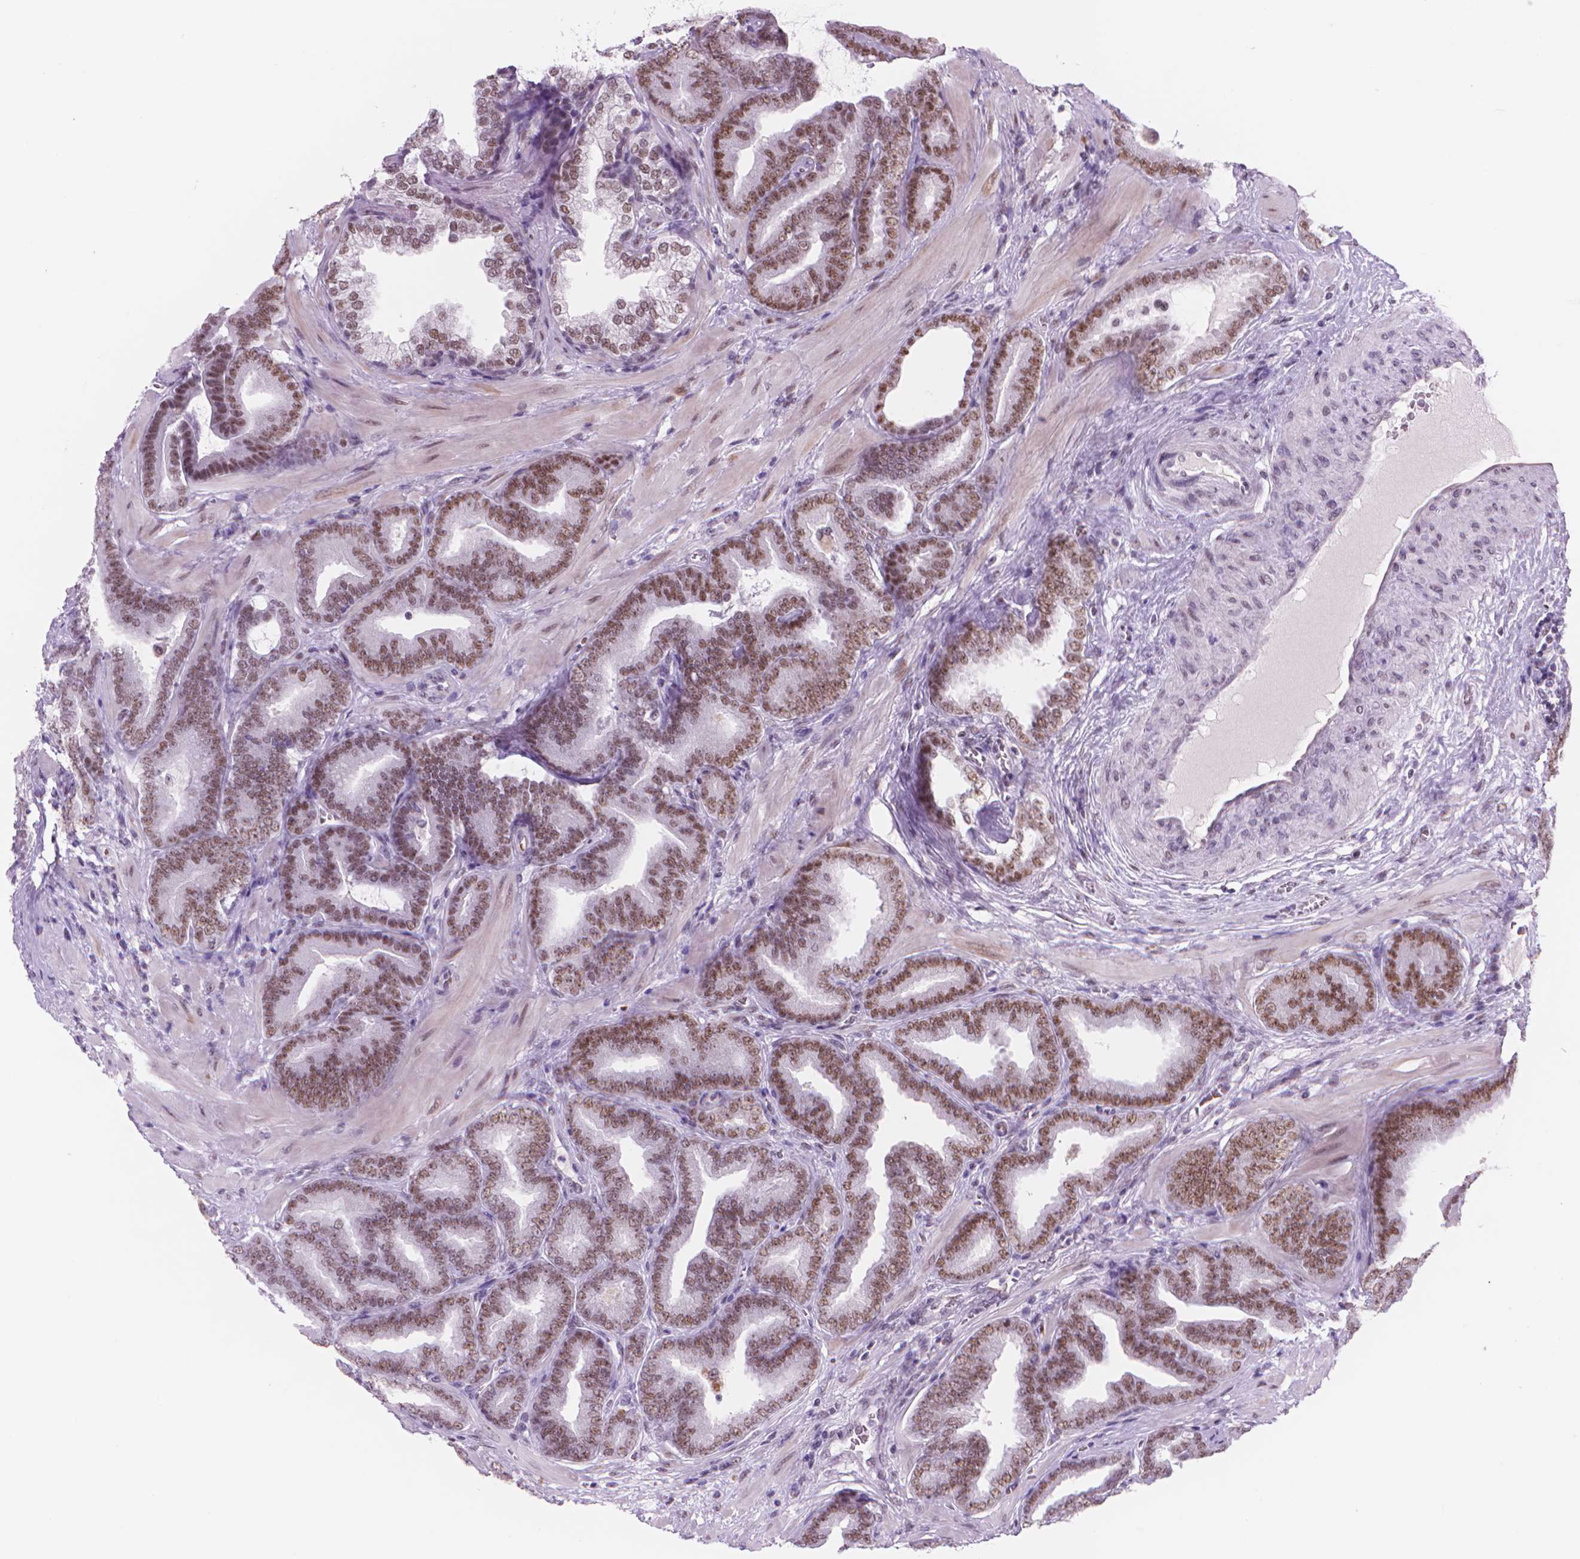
{"staining": {"intensity": "moderate", "quantity": ">75%", "location": "nuclear"}, "tissue": "prostate cancer", "cell_type": "Tumor cells", "image_type": "cancer", "snomed": [{"axis": "morphology", "description": "Adenocarcinoma, Low grade"}, {"axis": "topography", "description": "Prostate"}], "caption": "The micrograph reveals staining of adenocarcinoma (low-grade) (prostate), revealing moderate nuclear protein positivity (brown color) within tumor cells.", "gene": "POLR3D", "patient": {"sex": "male", "age": 63}}